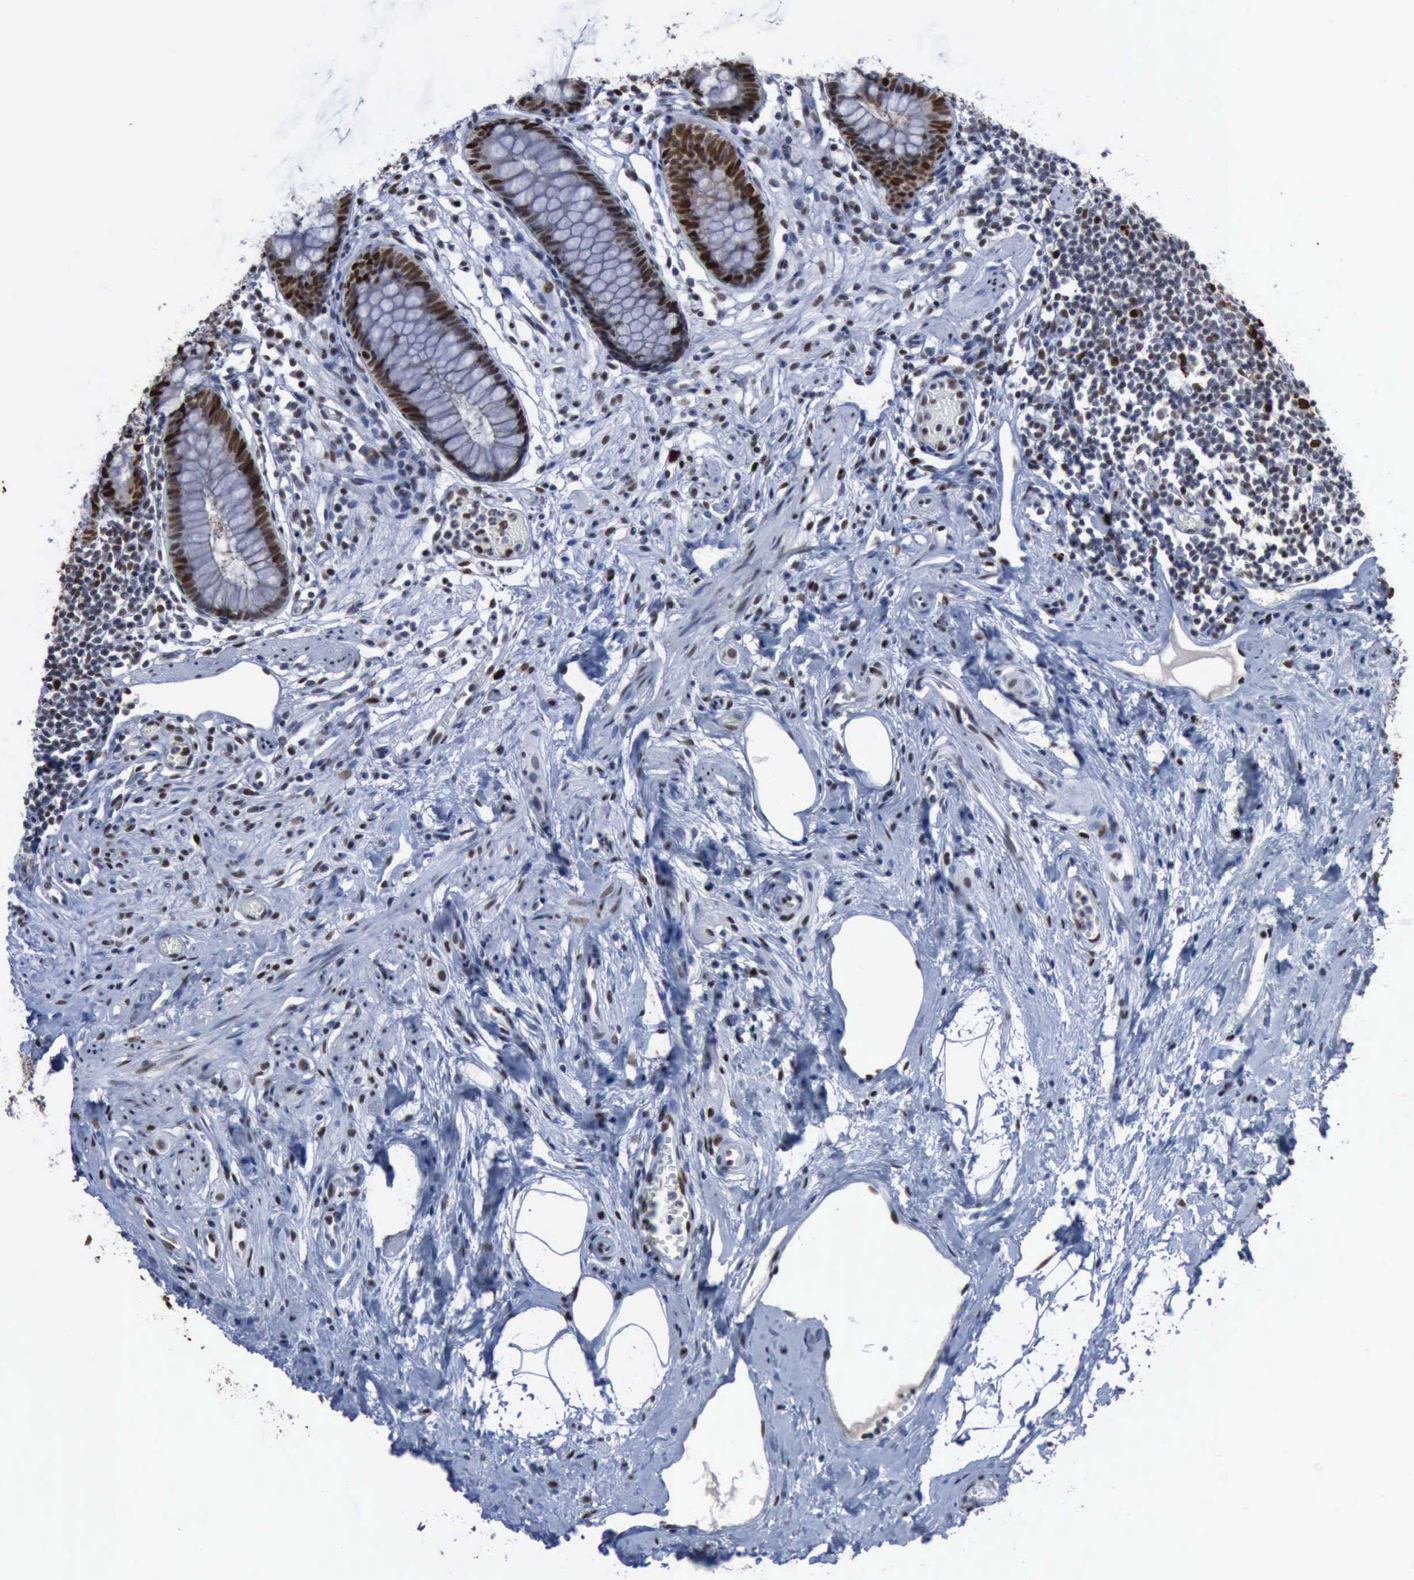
{"staining": {"intensity": "moderate", "quantity": ">75%", "location": "nuclear"}, "tissue": "appendix", "cell_type": "Glandular cells", "image_type": "normal", "snomed": [{"axis": "morphology", "description": "Normal tissue, NOS"}, {"axis": "topography", "description": "Appendix"}], "caption": "DAB (3,3'-diaminobenzidine) immunohistochemical staining of benign appendix demonstrates moderate nuclear protein staining in about >75% of glandular cells.", "gene": "PCNA", "patient": {"sex": "male", "age": 38}}